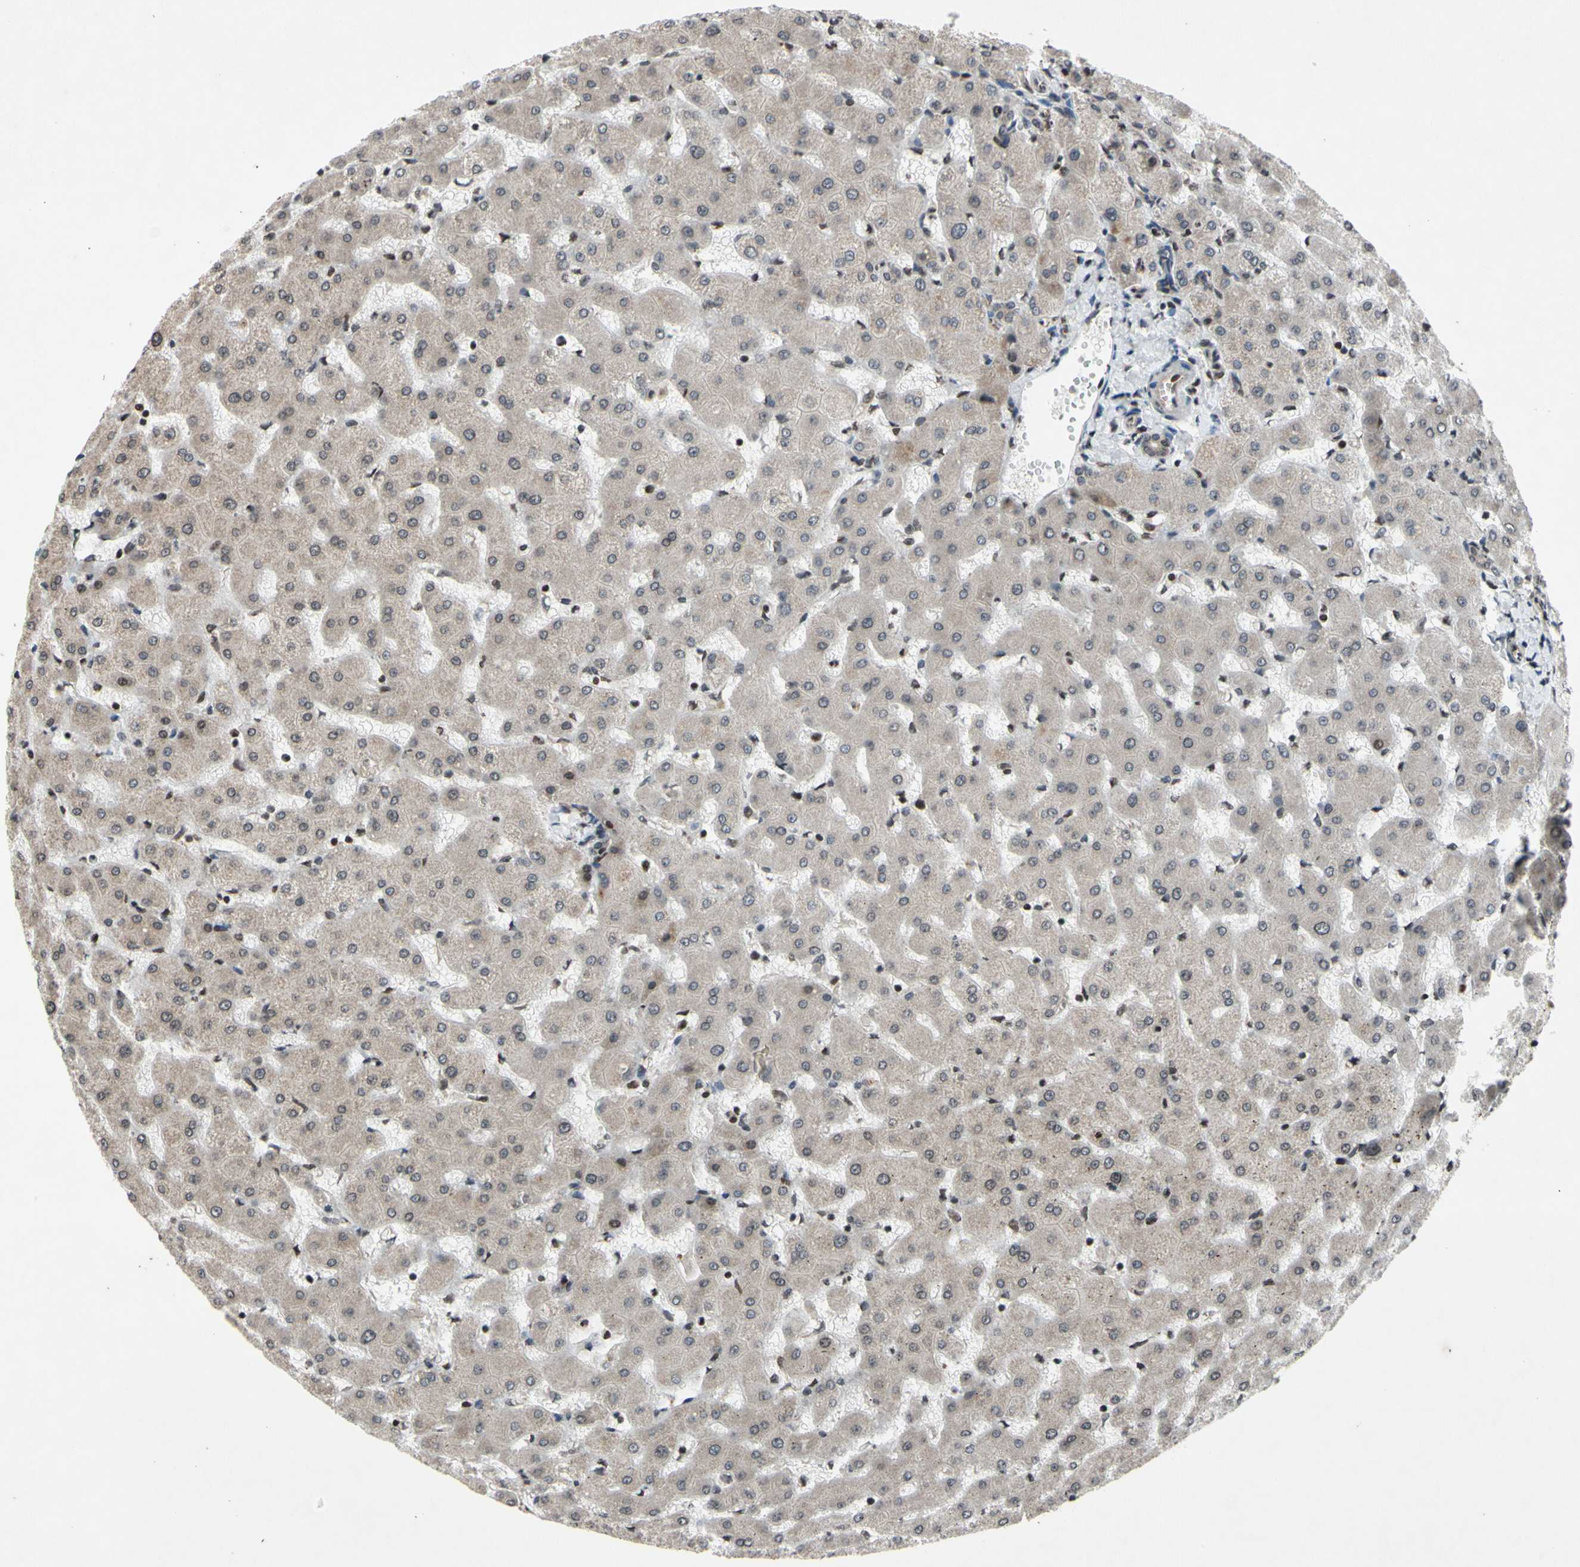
{"staining": {"intensity": "weak", "quantity": ">75%", "location": "cytoplasmic/membranous"}, "tissue": "liver", "cell_type": "Cholangiocytes", "image_type": "normal", "snomed": [{"axis": "morphology", "description": "Normal tissue, NOS"}, {"axis": "topography", "description": "Liver"}], "caption": "A photomicrograph showing weak cytoplasmic/membranous positivity in approximately >75% of cholangiocytes in unremarkable liver, as visualized by brown immunohistochemical staining.", "gene": "XPO1", "patient": {"sex": "female", "age": 63}}